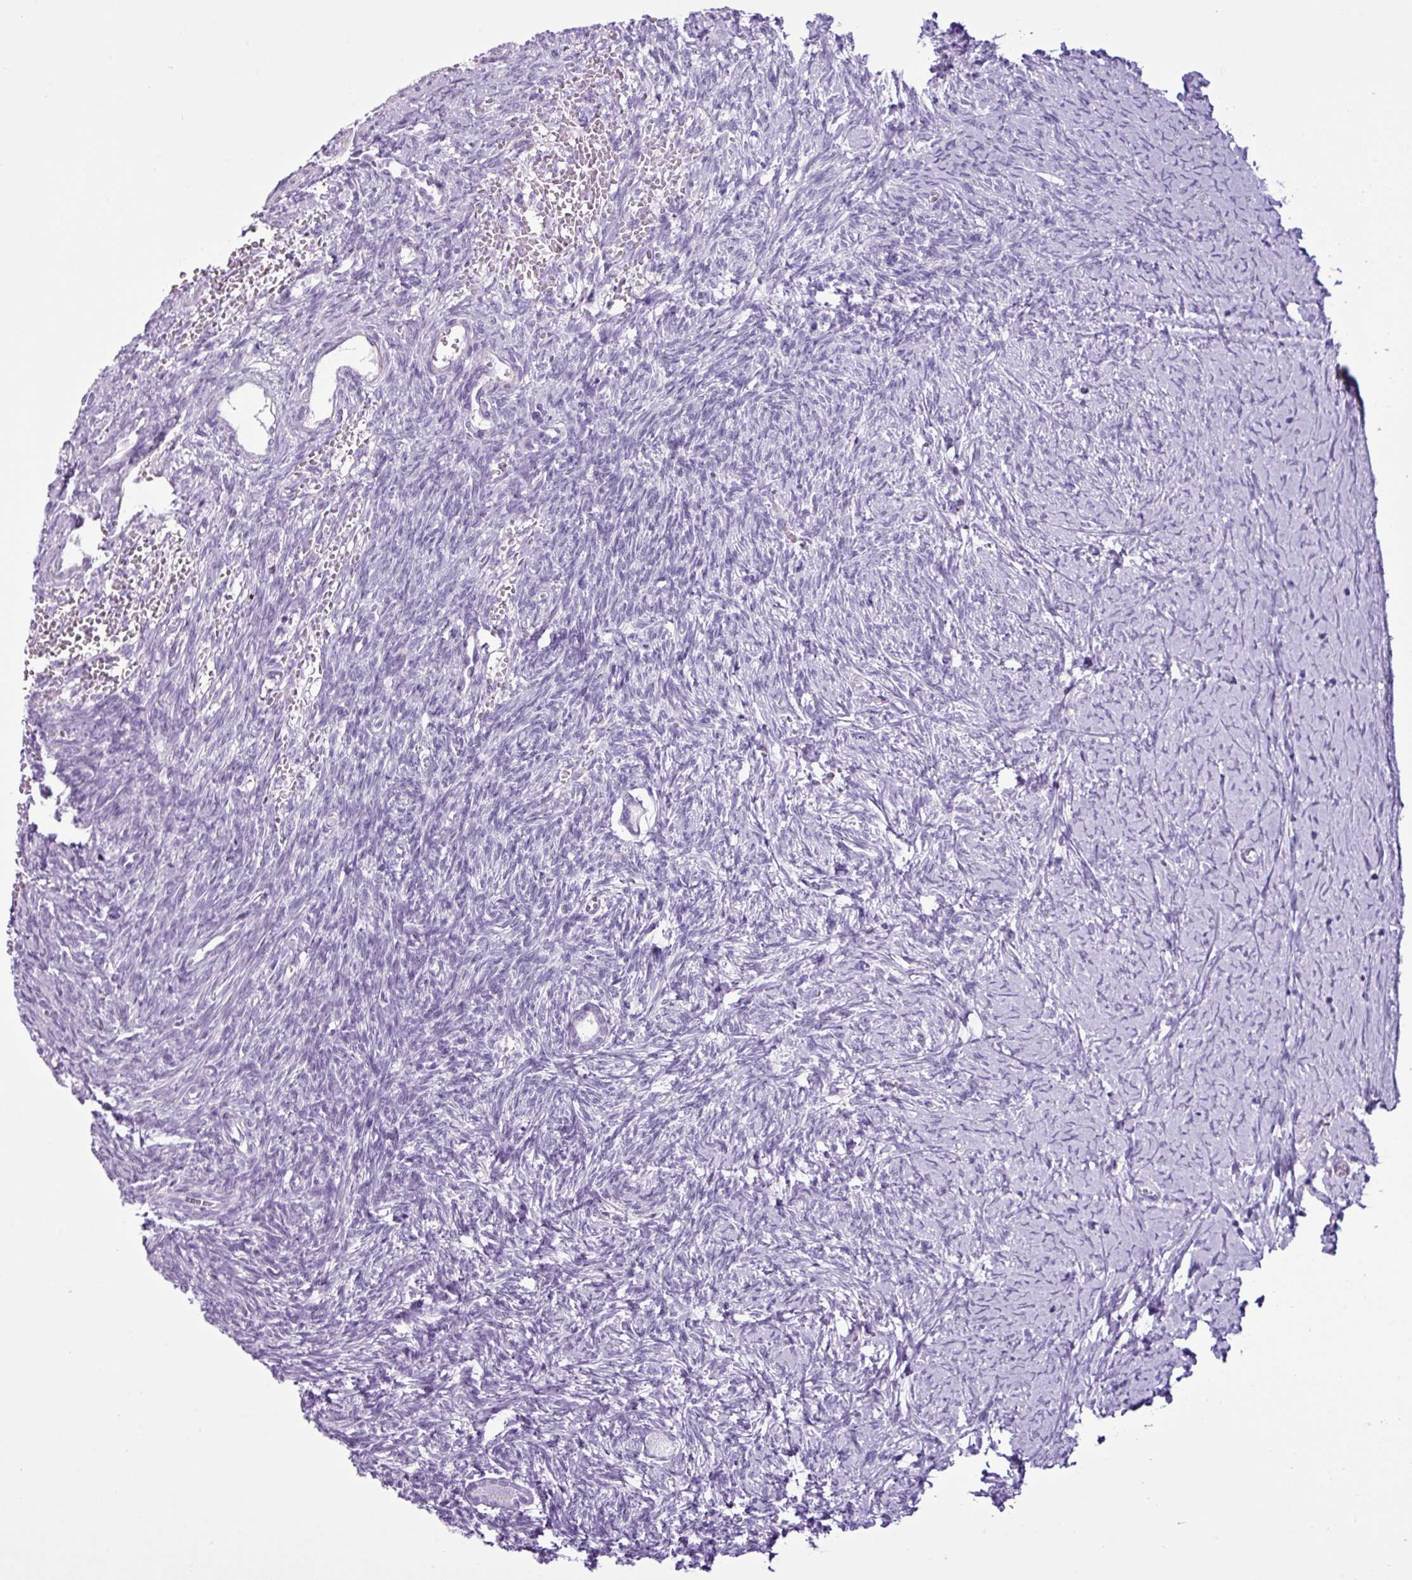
{"staining": {"intensity": "negative", "quantity": "none", "location": "none"}, "tissue": "ovary", "cell_type": "Ovarian stroma cells", "image_type": "normal", "snomed": [{"axis": "morphology", "description": "Normal tissue, NOS"}, {"axis": "topography", "description": "Ovary"}], "caption": "IHC image of benign ovary: human ovary stained with DAB (3,3'-diaminobenzidine) exhibits no significant protein positivity in ovarian stroma cells.", "gene": "LILRB4", "patient": {"sex": "female", "age": 39}}